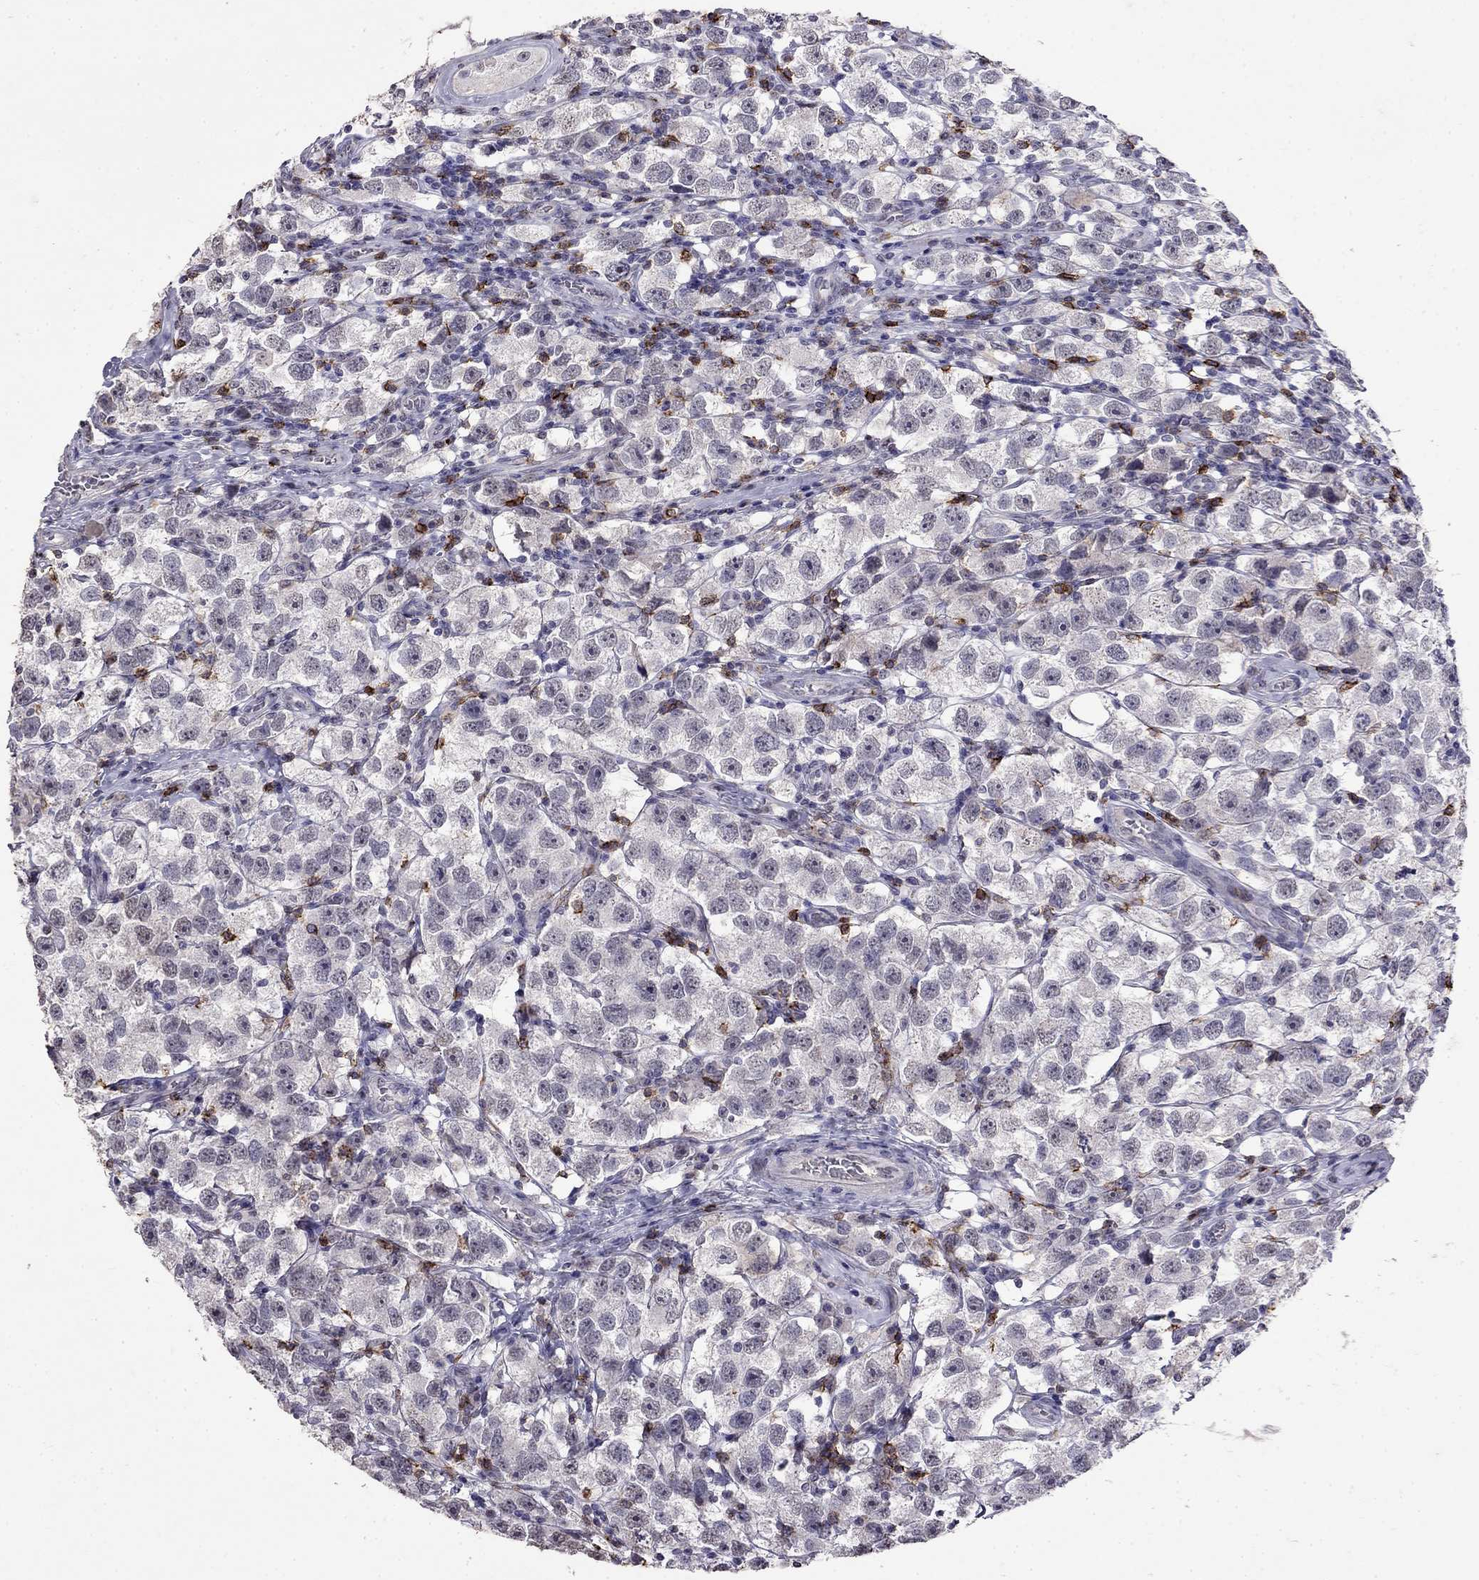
{"staining": {"intensity": "negative", "quantity": "none", "location": "none"}, "tissue": "testis cancer", "cell_type": "Tumor cells", "image_type": "cancer", "snomed": [{"axis": "morphology", "description": "Seminoma, NOS"}, {"axis": "topography", "description": "Testis"}], "caption": "There is no significant expression in tumor cells of testis cancer.", "gene": "CD8B", "patient": {"sex": "male", "age": 26}}